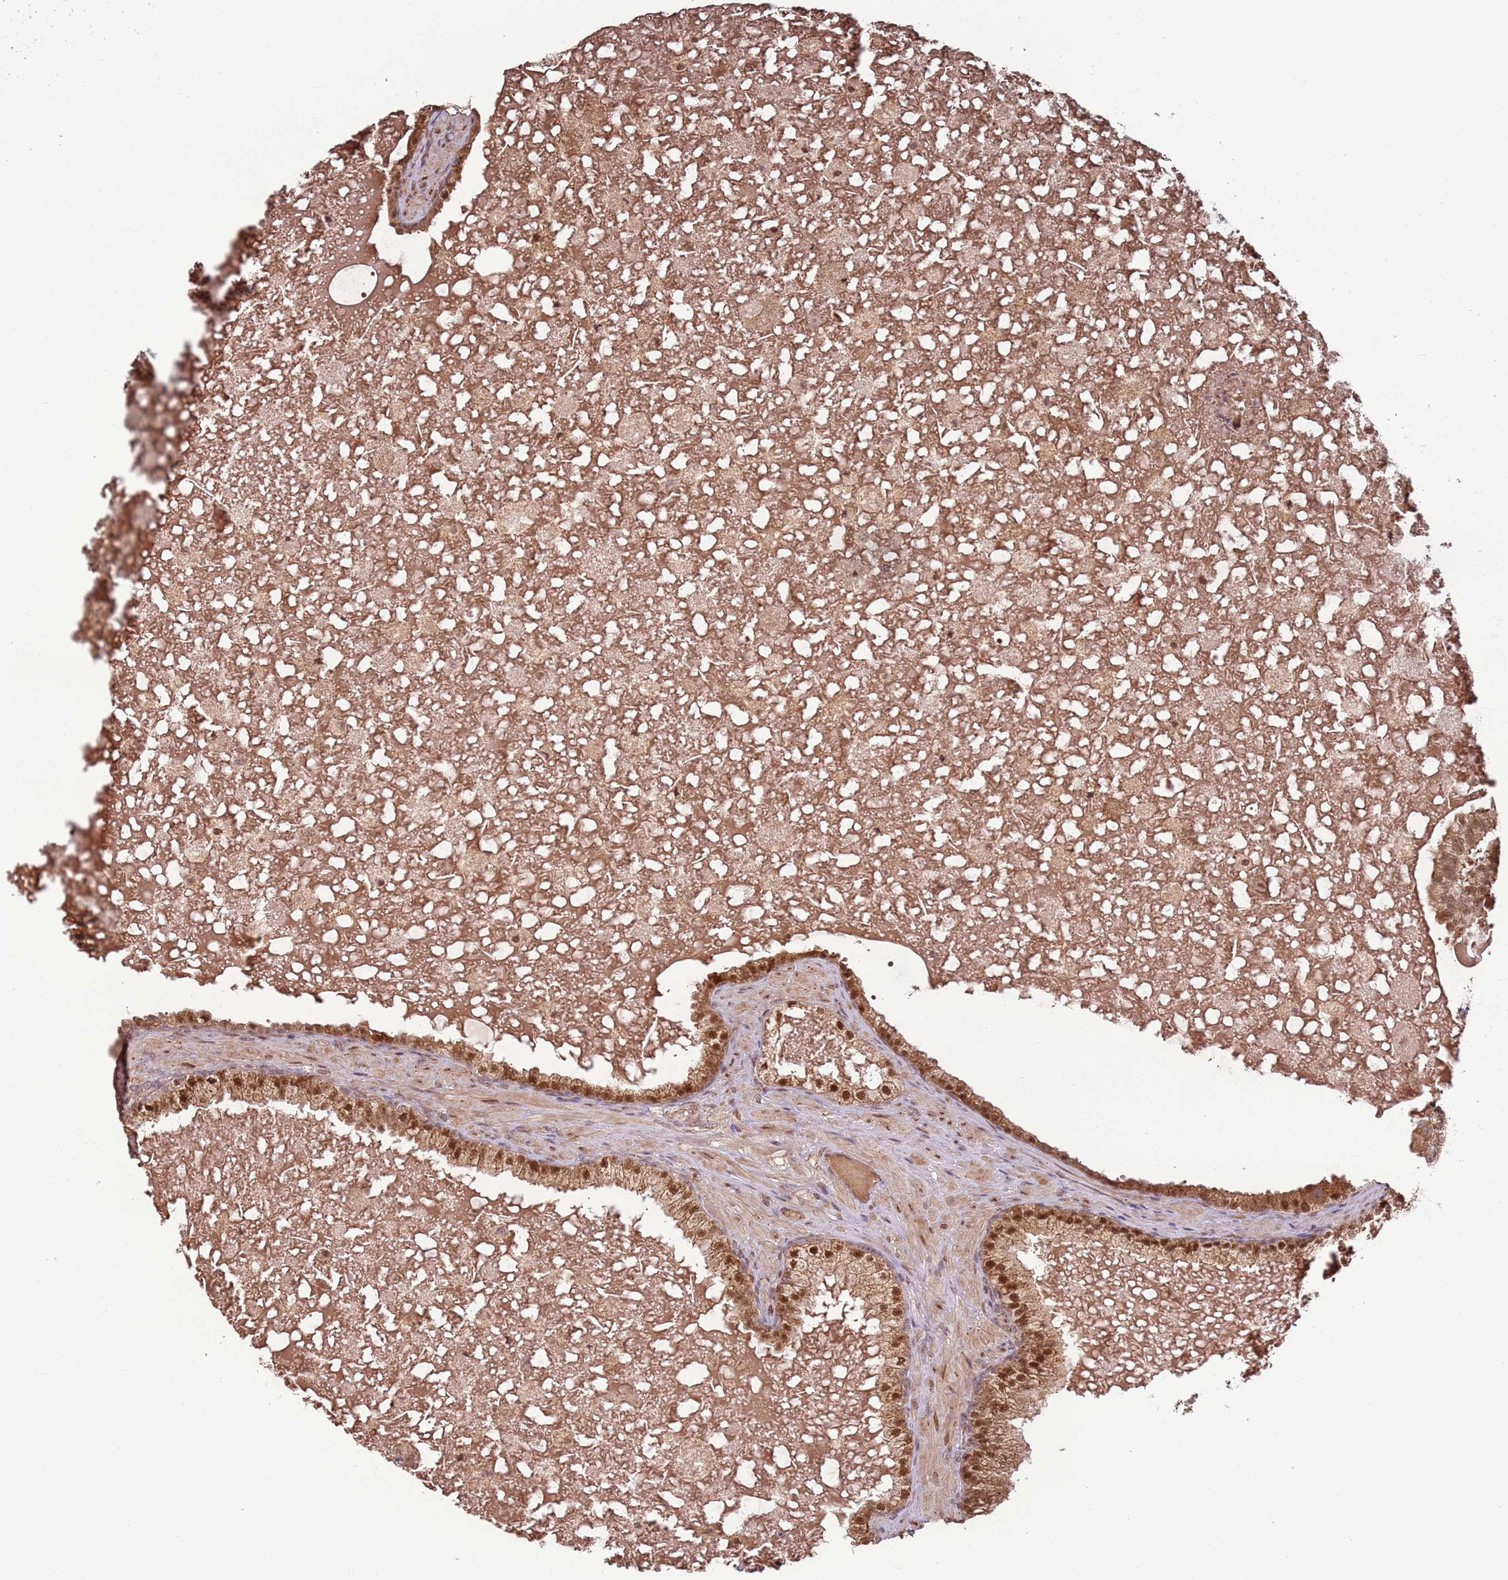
{"staining": {"intensity": "moderate", "quantity": ">75%", "location": "cytoplasmic/membranous,nuclear"}, "tissue": "prostate cancer", "cell_type": "Tumor cells", "image_type": "cancer", "snomed": [{"axis": "morphology", "description": "Adenocarcinoma, High grade"}, {"axis": "topography", "description": "Prostate"}], "caption": "The photomicrograph displays a brown stain indicating the presence of a protein in the cytoplasmic/membranous and nuclear of tumor cells in prostate adenocarcinoma (high-grade). The staining is performed using DAB brown chromogen to label protein expression. The nuclei are counter-stained blue using hematoxylin.", "gene": "POLR3H", "patient": {"sex": "male", "age": 55}}